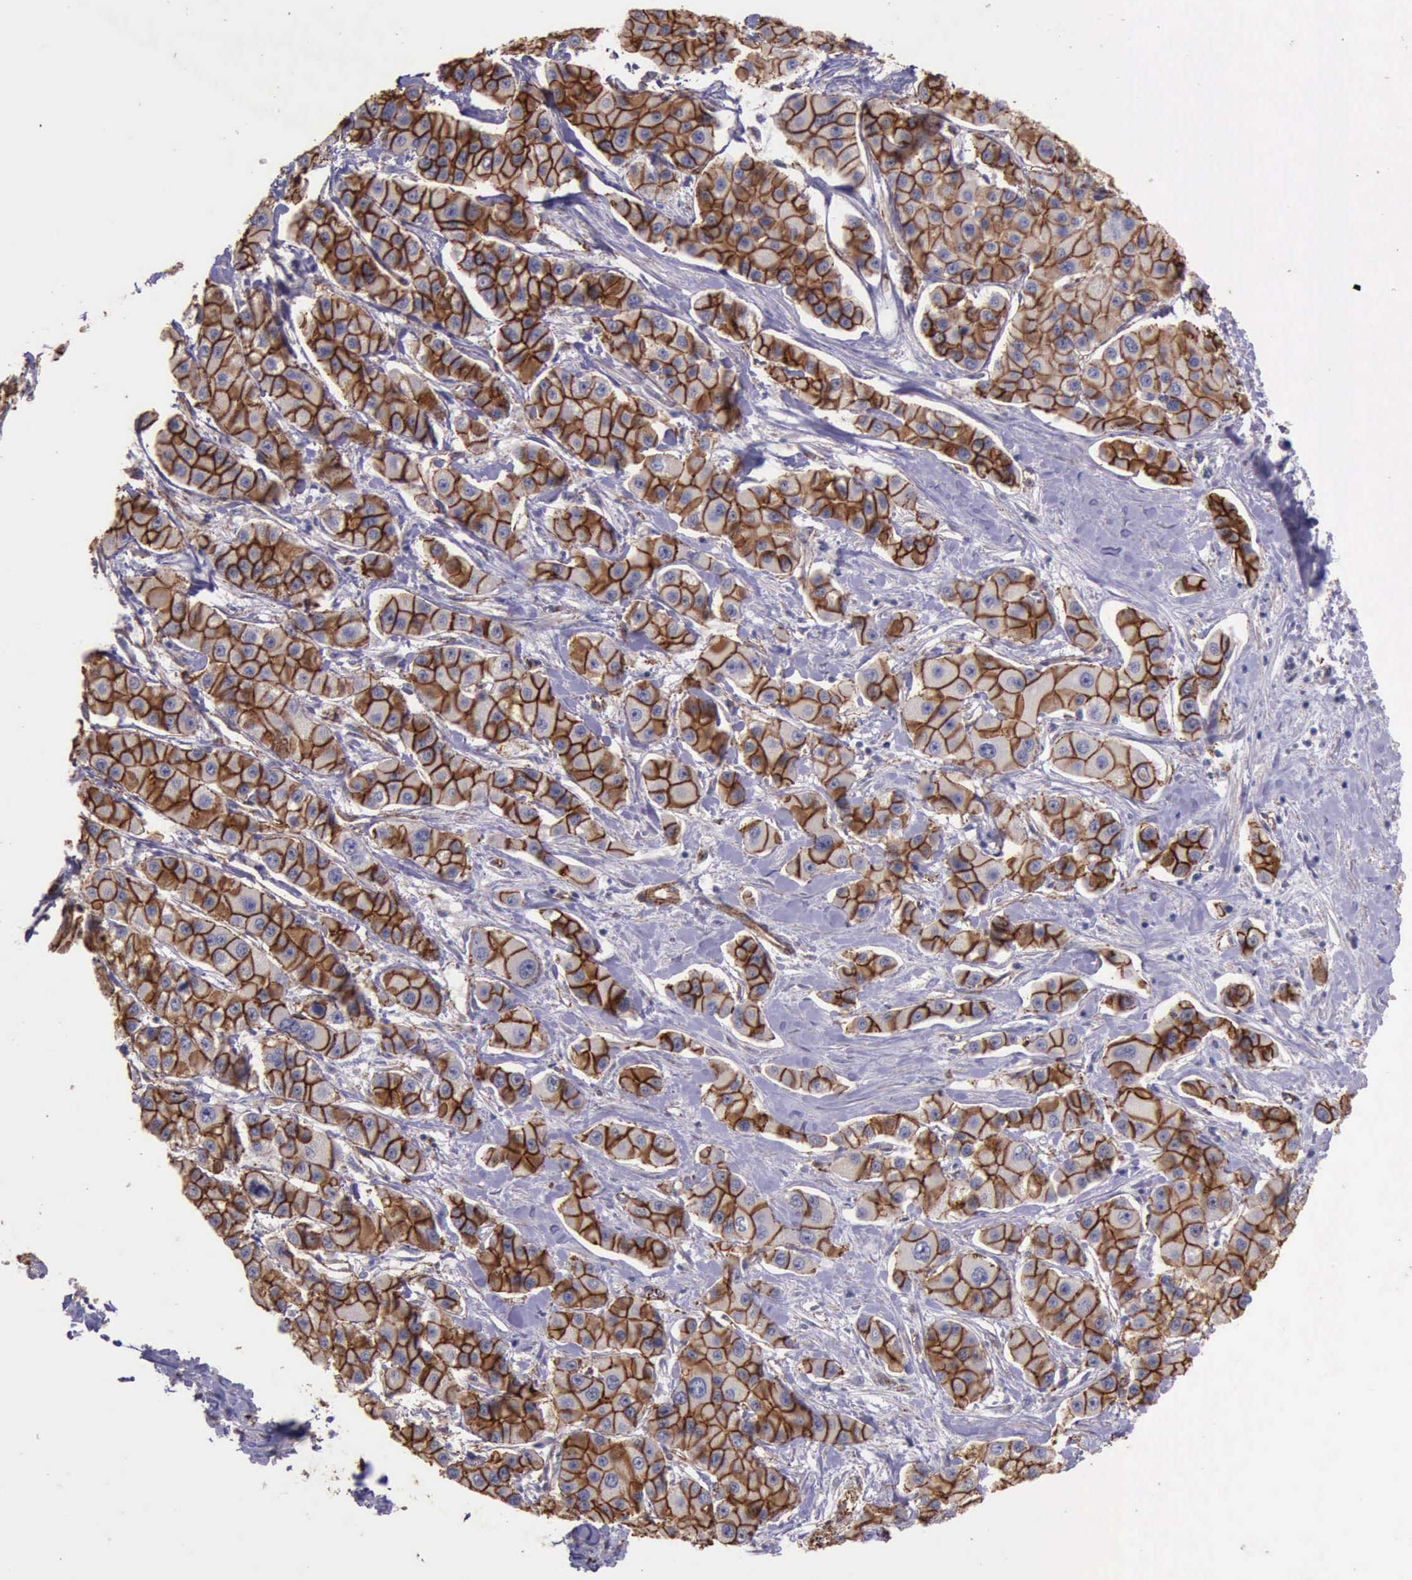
{"staining": {"intensity": "strong", "quantity": ">75%", "location": "cytoplasmic/membranous"}, "tissue": "liver cancer", "cell_type": "Tumor cells", "image_type": "cancer", "snomed": [{"axis": "morphology", "description": "Carcinoma, Hepatocellular, NOS"}, {"axis": "topography", "description": "Liver"}], "caption": "Protein staining of hepatocellular carcinoma (liver) tissue exhibits strong cytoplasmic/membranous positivity in approximately >75% of tumor cells.", "gene": "CTNNB1", "patient": {"sex": "female", "age": 85}}